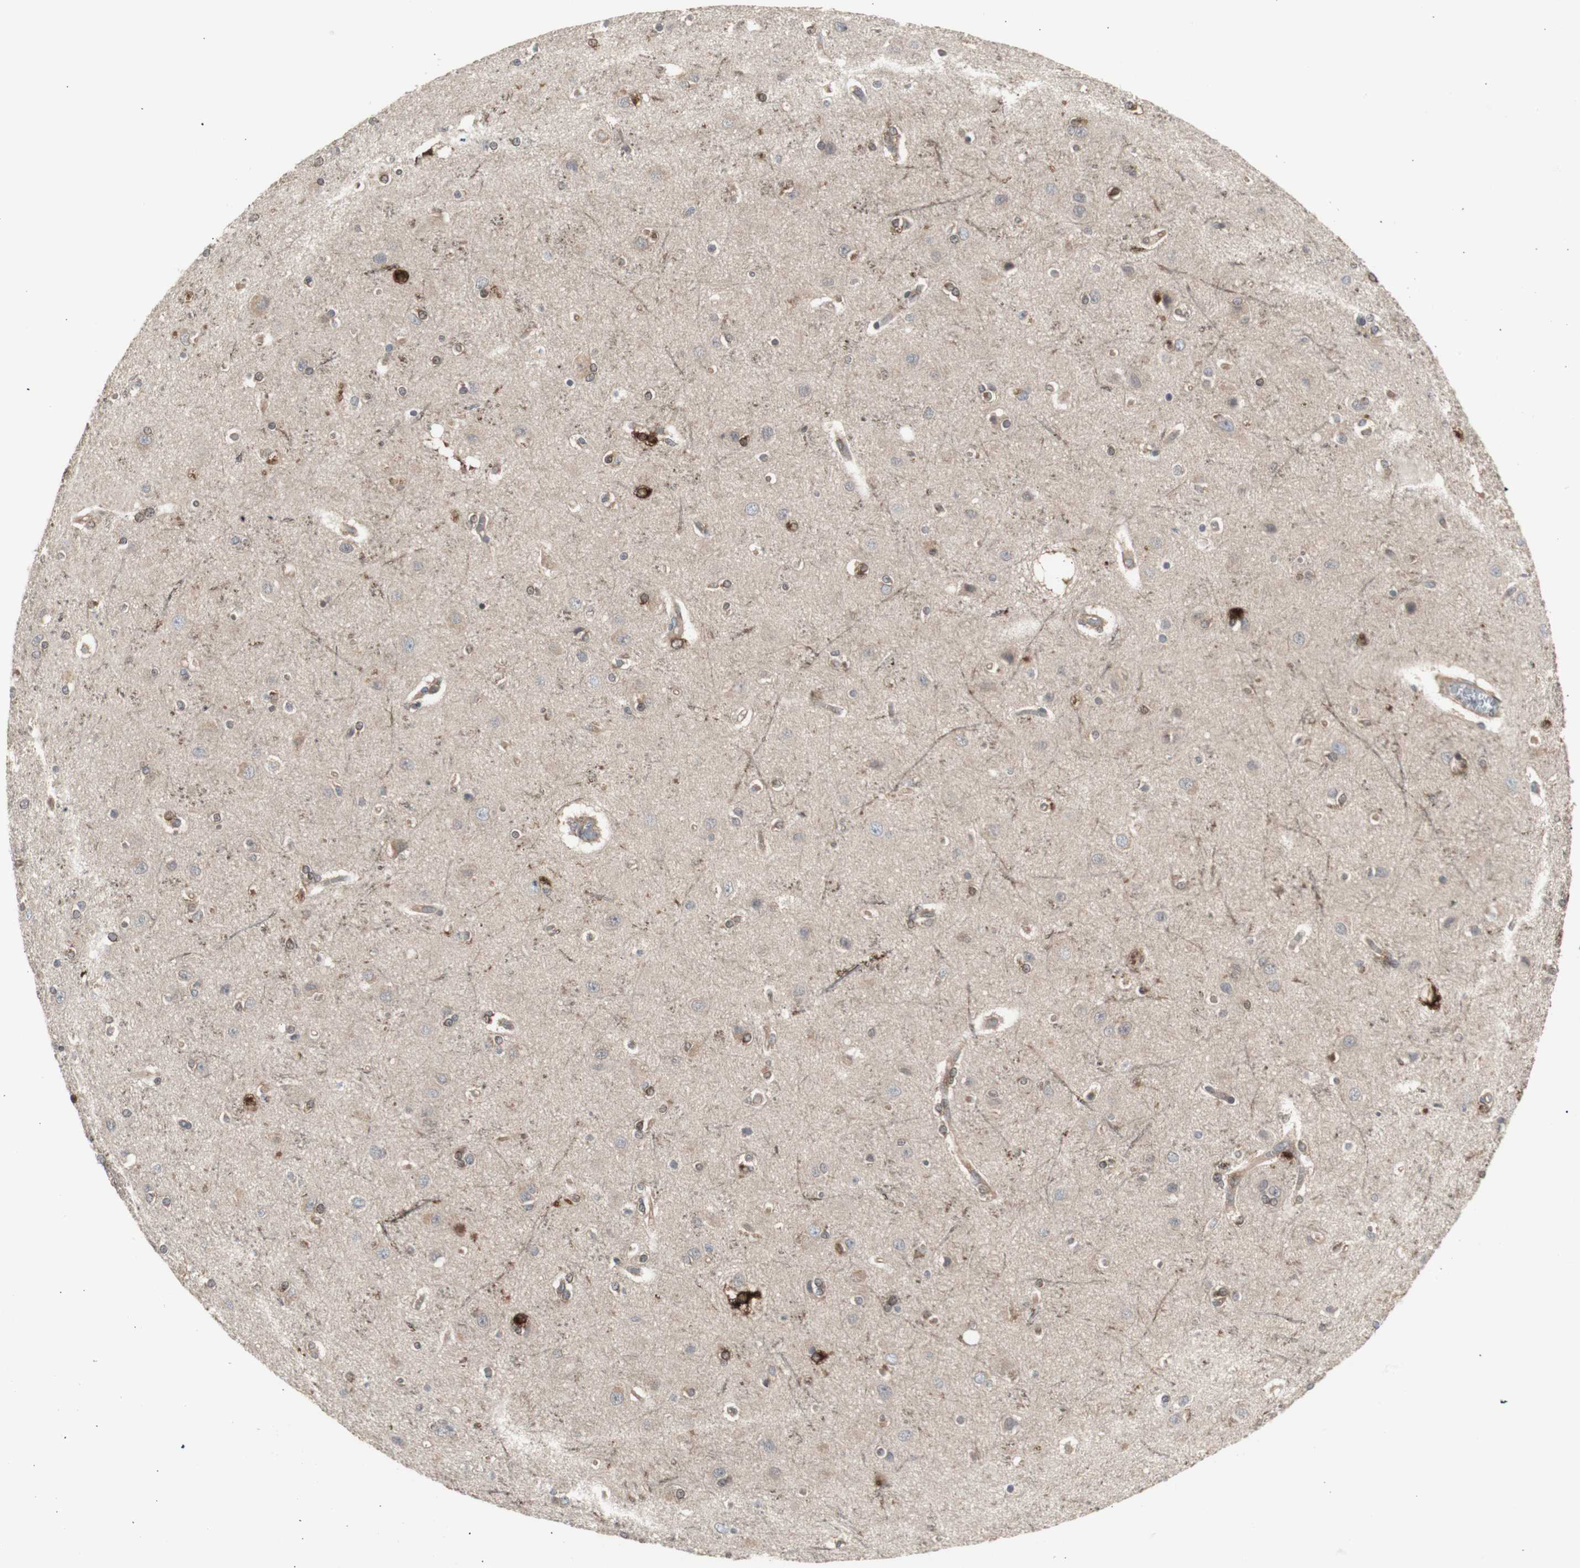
{"staining": {"intensity": "negative", "quantity": "none", "location": "none"}, "tissue": "cerebral cortex", "cell_type": "Endothelial cells", "image_type": "normal", "snomed": [{"axis": "morphology", "description": "Normal tissue, NOS"}, {"axis": "topography", "description": "Cerebral cortex"}], "caption": "The photomicrograph shows no significant expression in endothelial cells of cerebral cortex. (DAB (3,3'-diaminobenzidine) IHC visualized using brightfield microscopy, high magnification).", "gene": "CHURC1", "patient": {"sex": "female", "age": 54}}